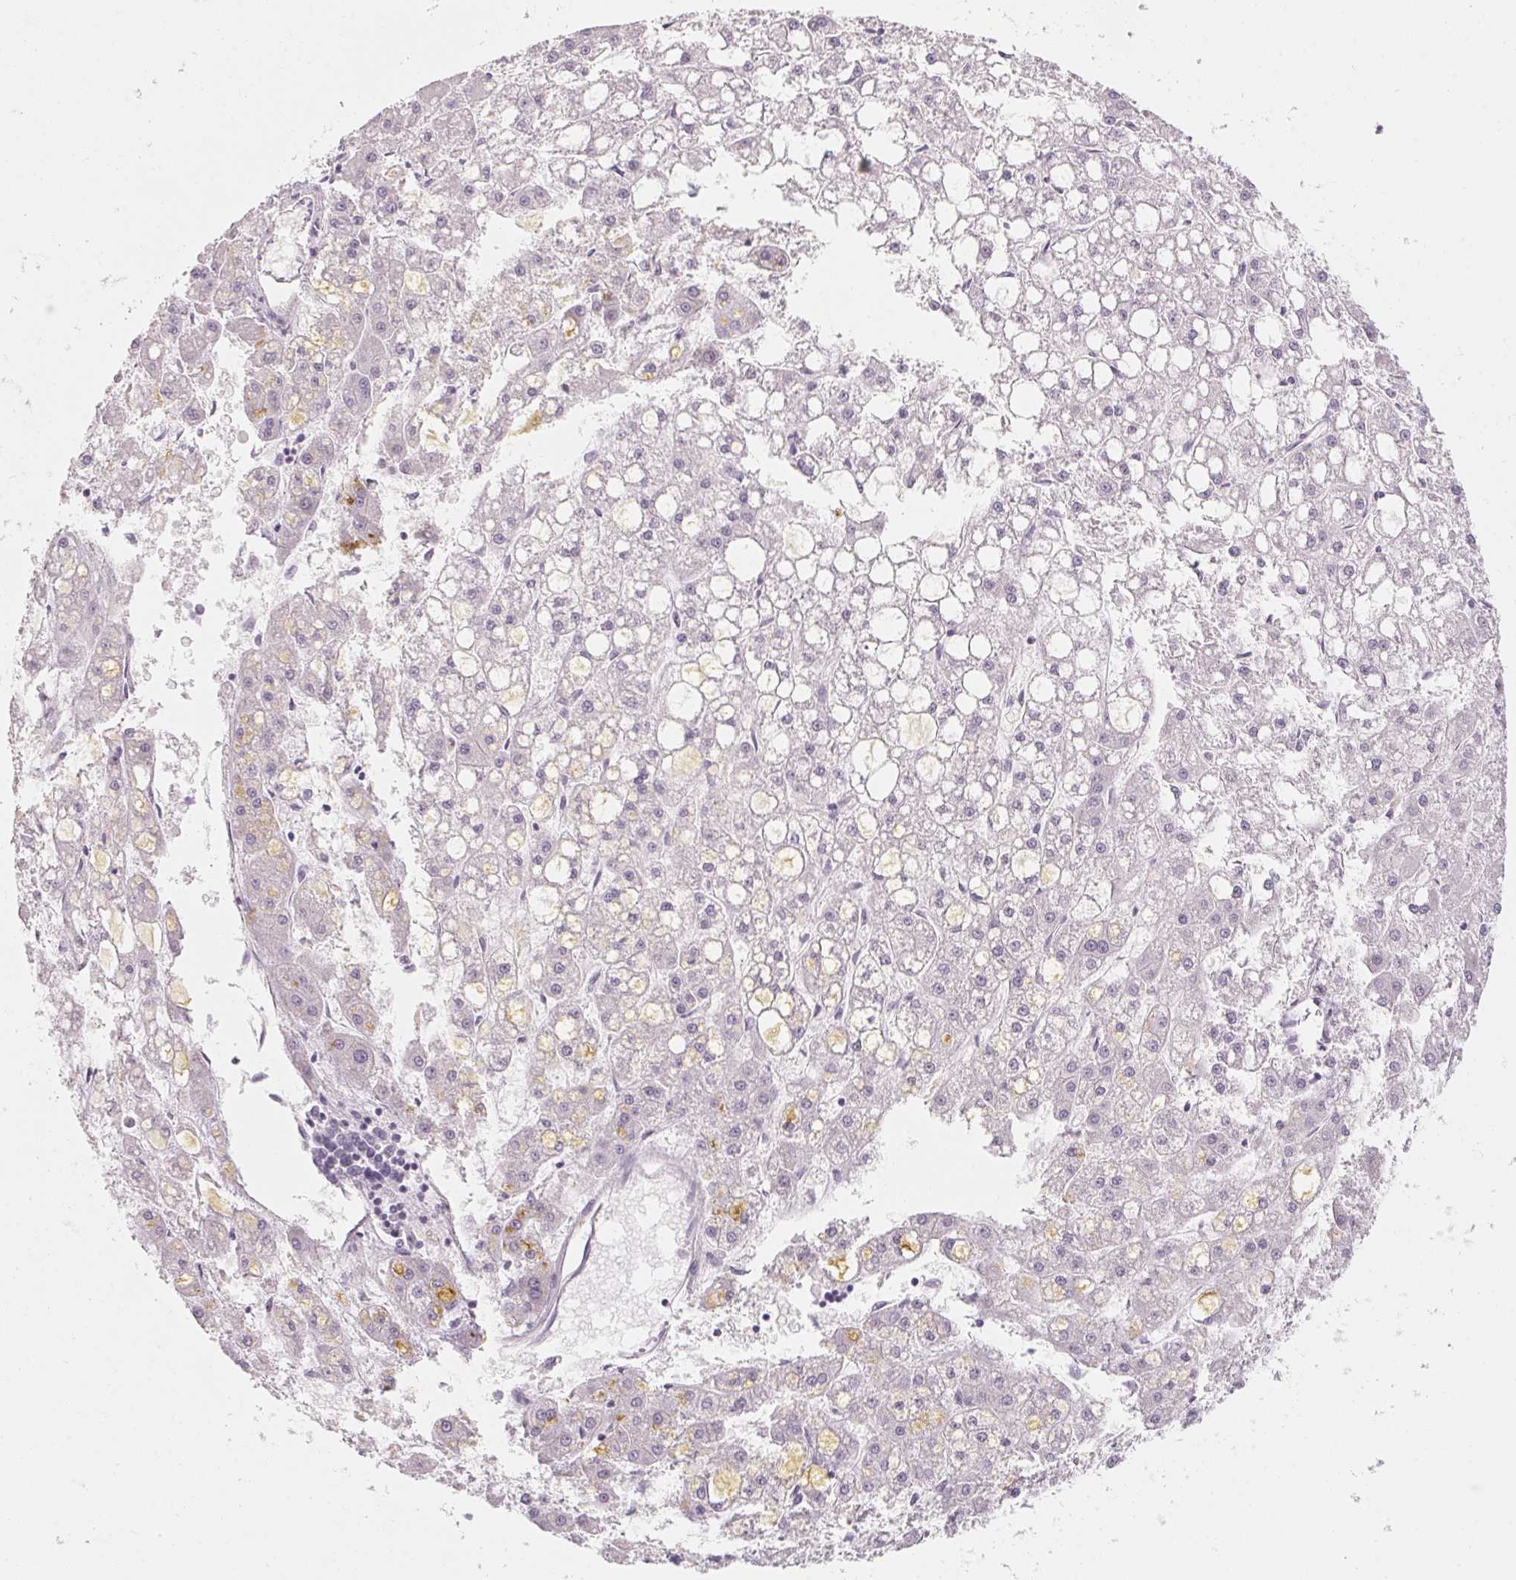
{"staining": {"intensity": "weak", "quantity": "<25%", "location": "cytoplasmic/membranous"}, "tissue": "liver cancer", "cell_type": "Tumor cells", "image_type": "cancer", "snomed": [{"axis": "morphology", "description": "Carcinoma, Hepatocellular, NOS"}, {"axis": "topography", "description": "Liver"}], "caption": "Tumor cells show no significant expression in liver cancer.", "gene": "CAPZA3", "patient": {"sex": "male", "age": 67}}